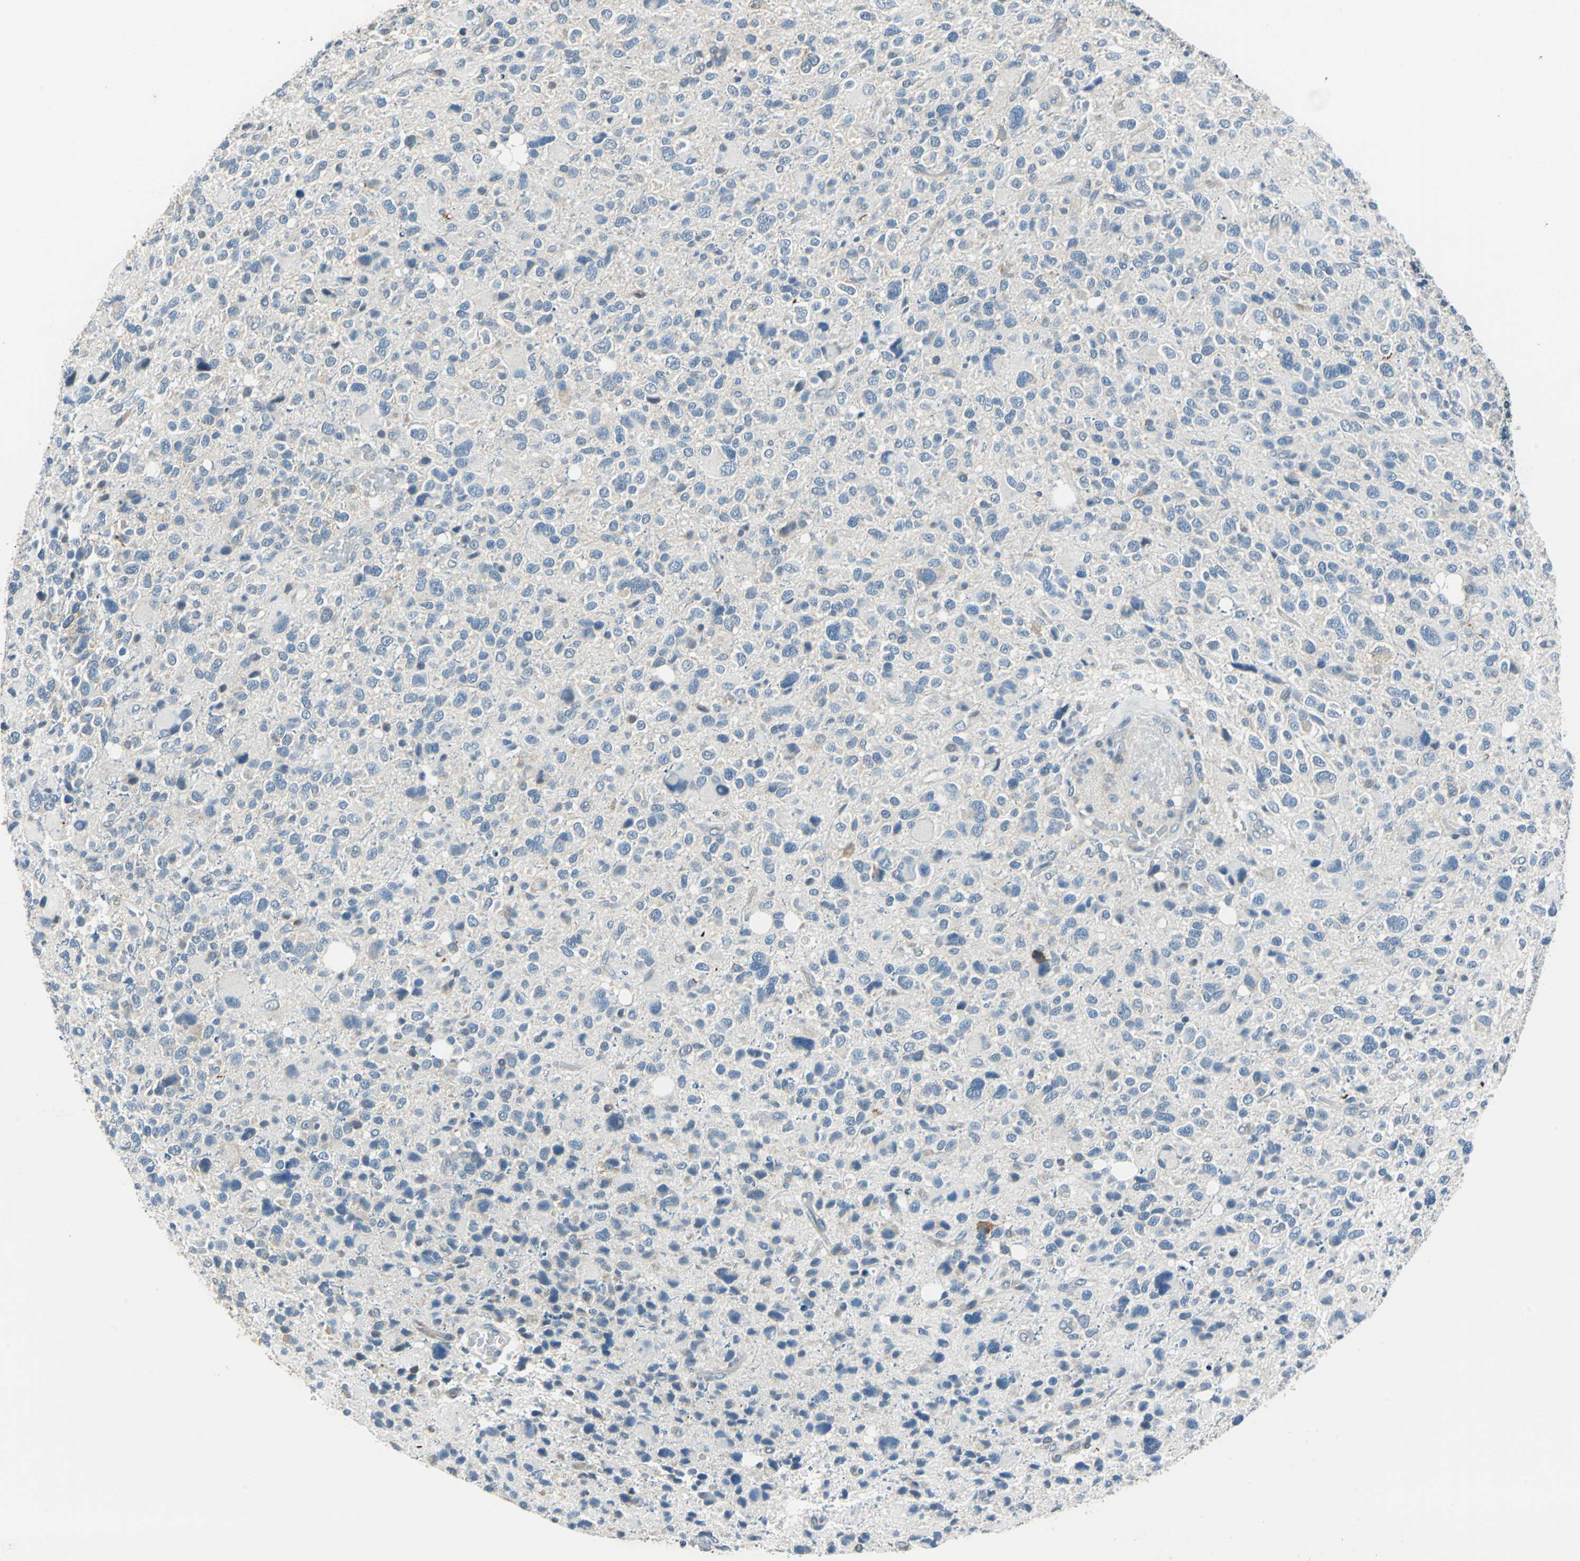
{"staining": {"intensity": "negative", "quantity": "none", "location": "none"}, "tissue": "glioma", "cell_type": "Tumor cells", "image_type": "cancer", "snomed": [{"axis": "morphology", "description": "Glioma, malignant, High grade"}, {"axis": "topography", "description": "Brain"}], "caption": "Protein analysis of malignant glioma (high-grade) demonstrates no significant staining in tumor cells. (Immunohistochemistry, brightfield microscopy, high magnification).", "gene": "CPA3", "patient": {"sex": "male", "age": 48}}